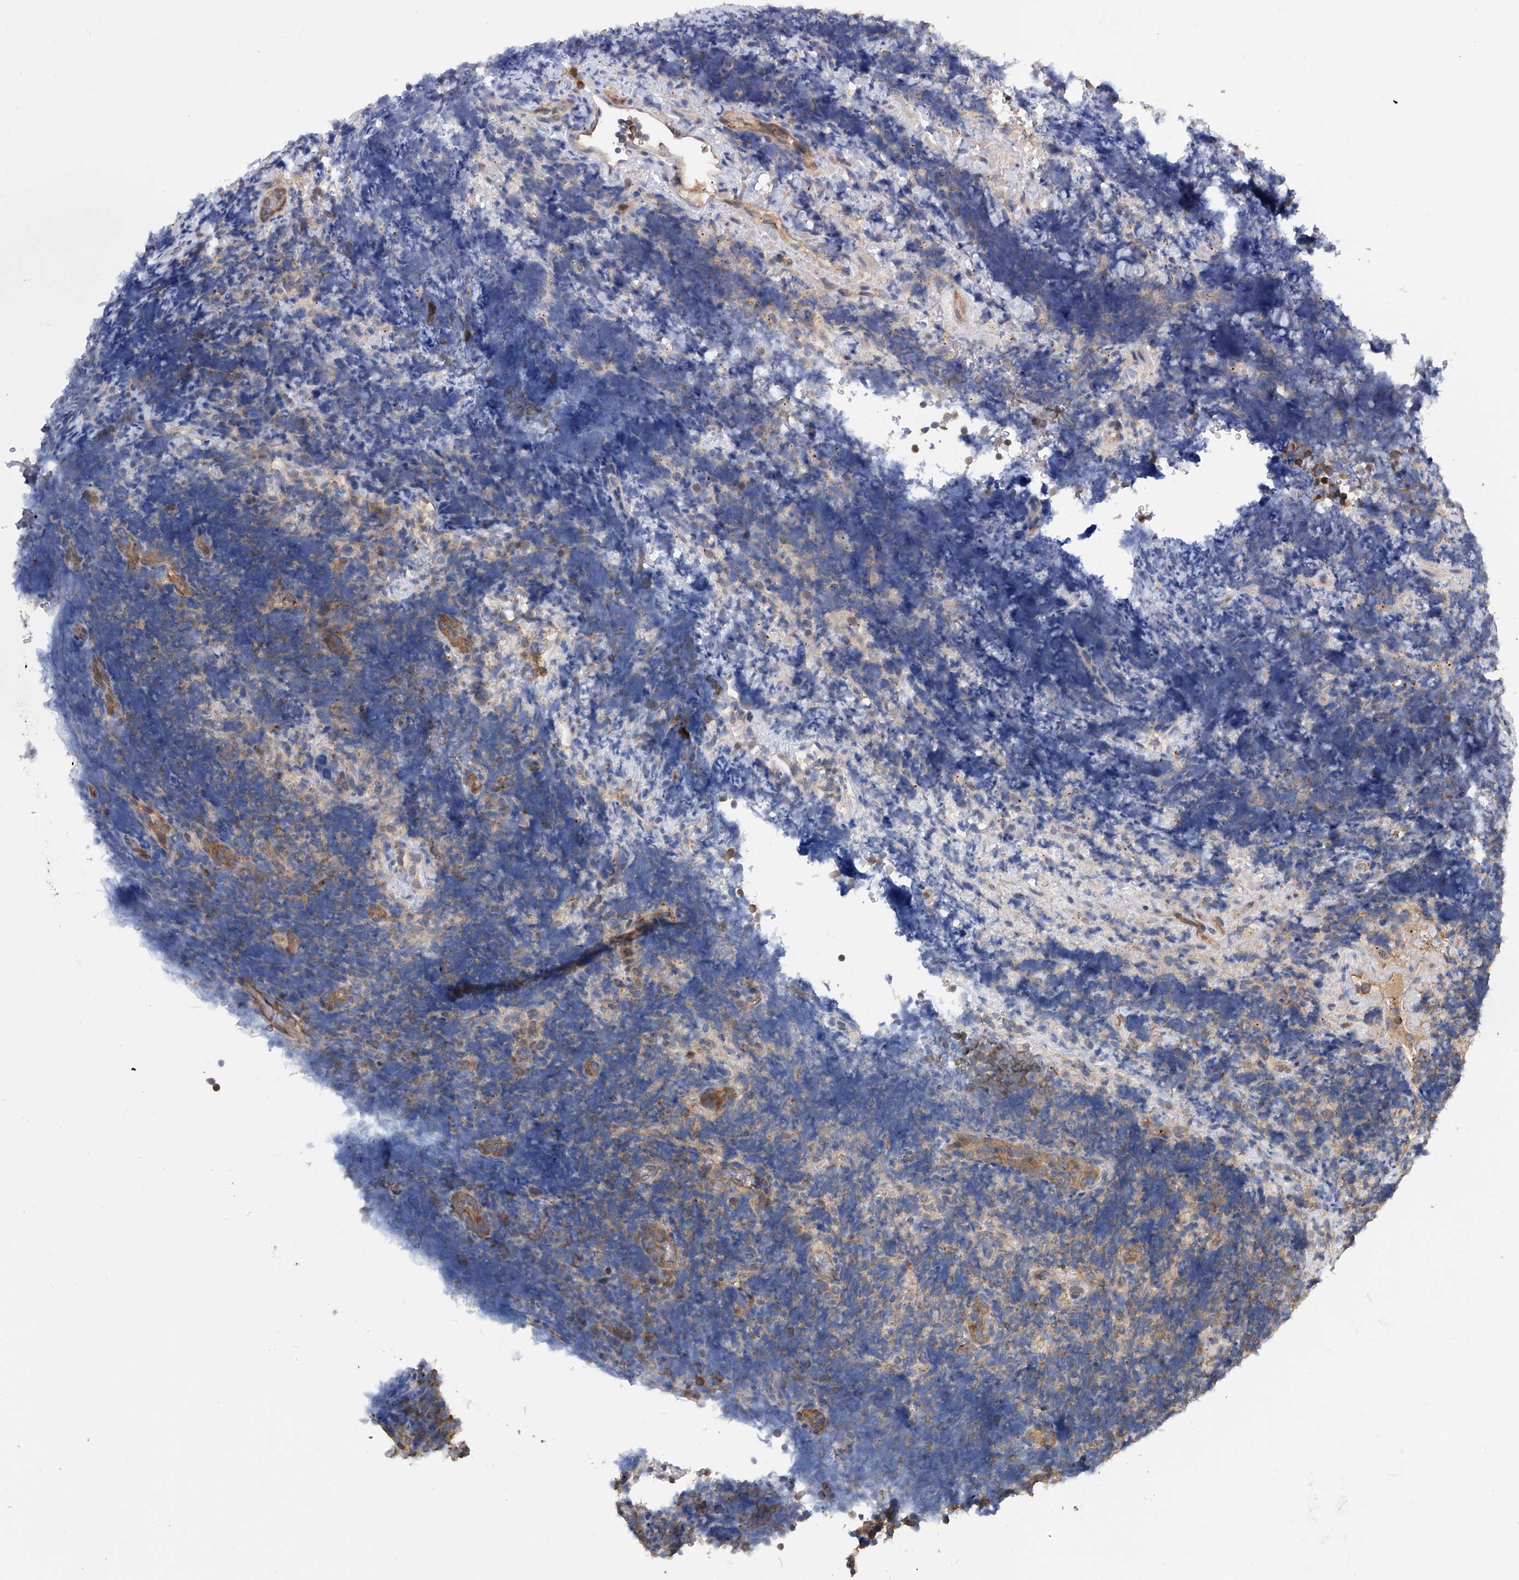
{"staining": {"intensity": "negative", "quantity": "none", "location": "none"}, "tissue": "lymphoma", "cell_type": "Tumor cells", "image_type": "cancer", "snomed": [{"axis": "morphology", "description": "Malignant lymphoma, non-Hodgkin's type, High grade"}, {"axis": "topography", "description": "Lymph node"}], "caption": "This is an IHC photomicrograph of malignant lymphoma, non-Hodgkin's type (high-grade). There is no staining in tumor cells.", "gene": "NUDT17", "patient": {"sex": "male", "age": 13}}